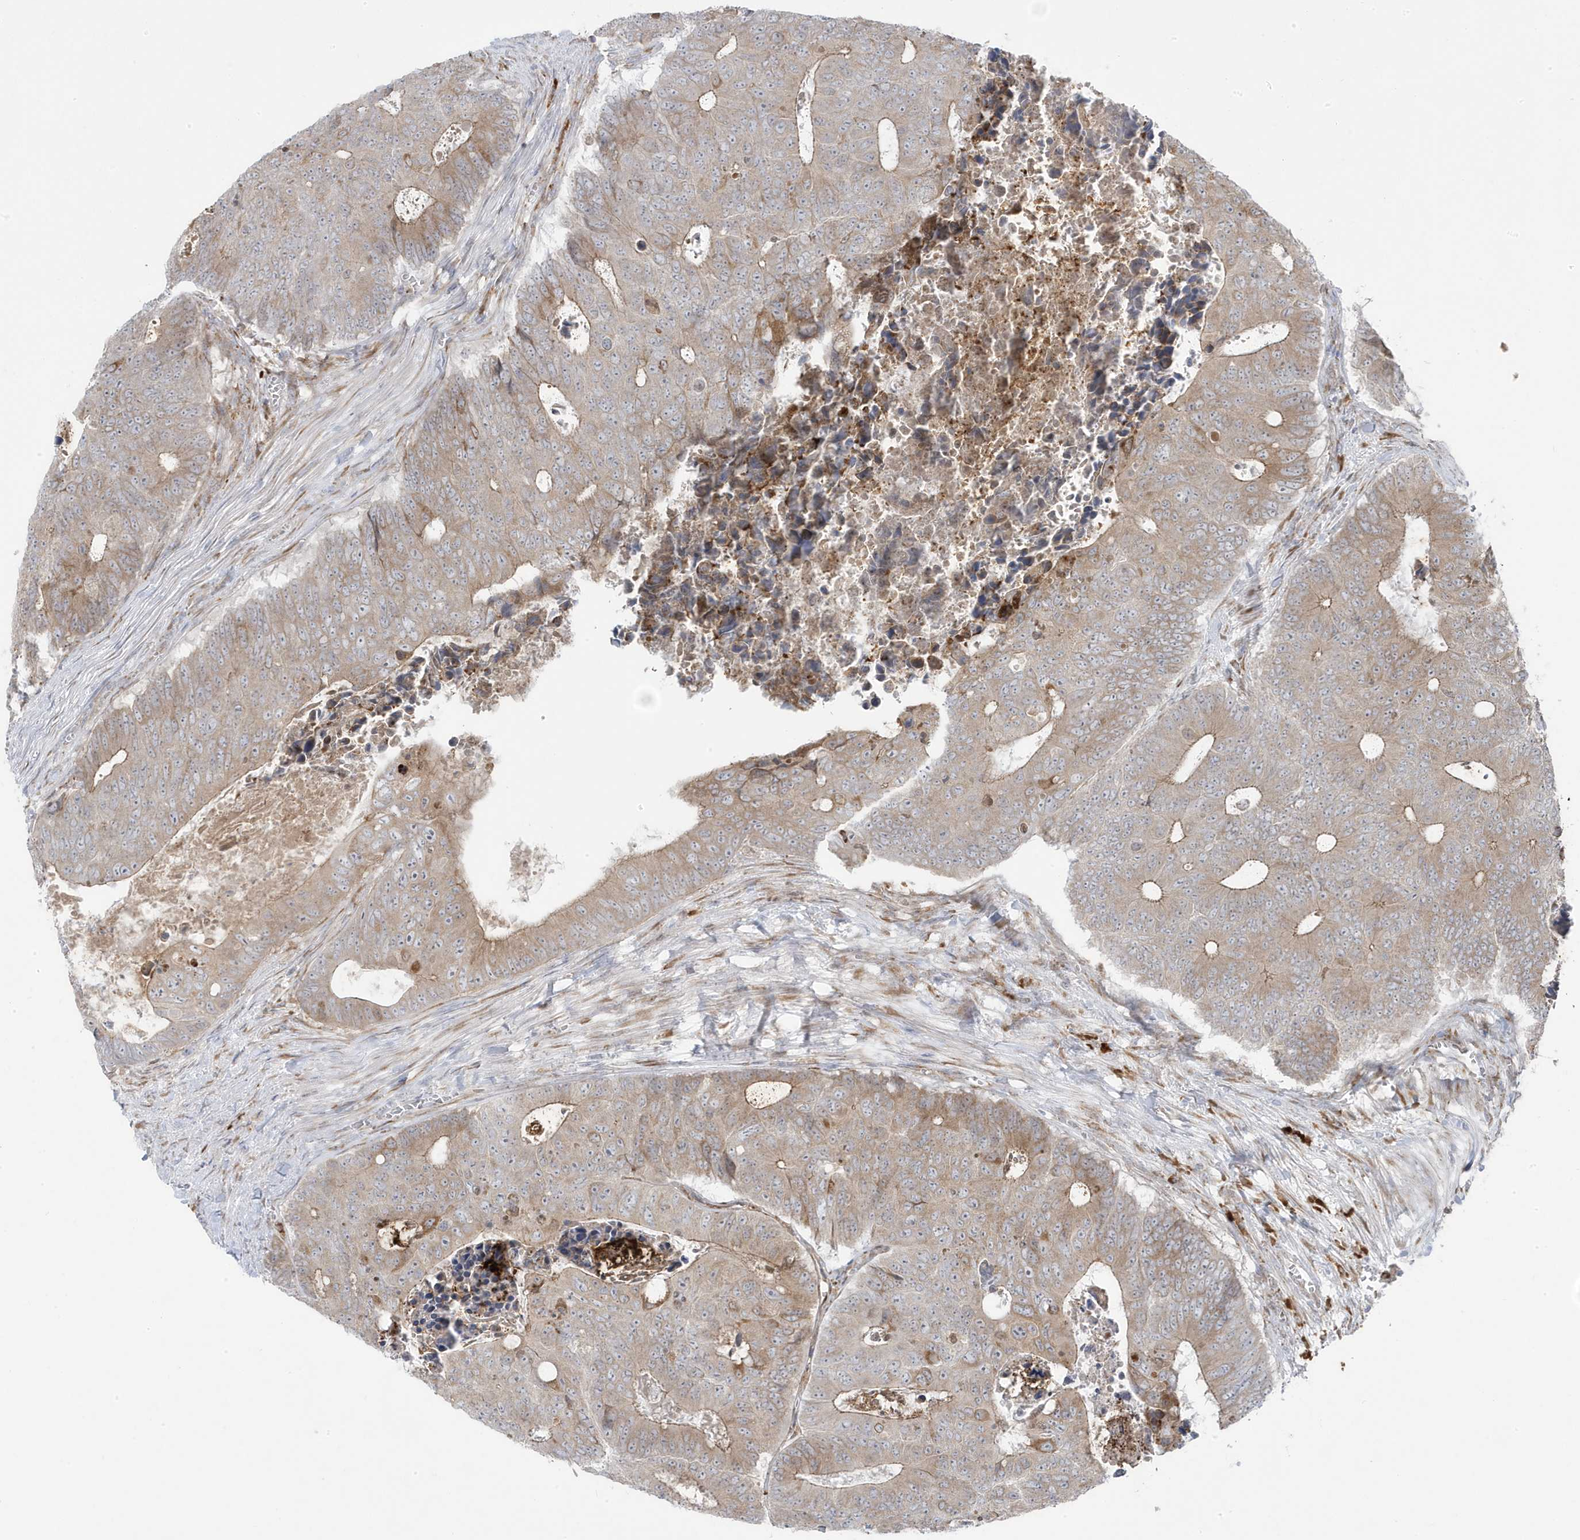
{"staining": {"intensity": "weak", "quantity": ">75%", "location": "cytoplasmic/membranous"}, "tissue": "colorectal cancer", "cell_type": "Tumor cells", "image_type": "cancer", "snomed": [{"axis": "morphology", "description": "Adenocarcinoma, NOS"}, {"axis": "topography", "description": "Colon"}], "caption": "Human colorectal adenocarcinoma stained for a protein (brown) reveals weak cytoplasmic/membranous positive staining in about >75% of tumor cells.", "gene": "ZNF654", "patient": {"sex": "male", "age": 87}}